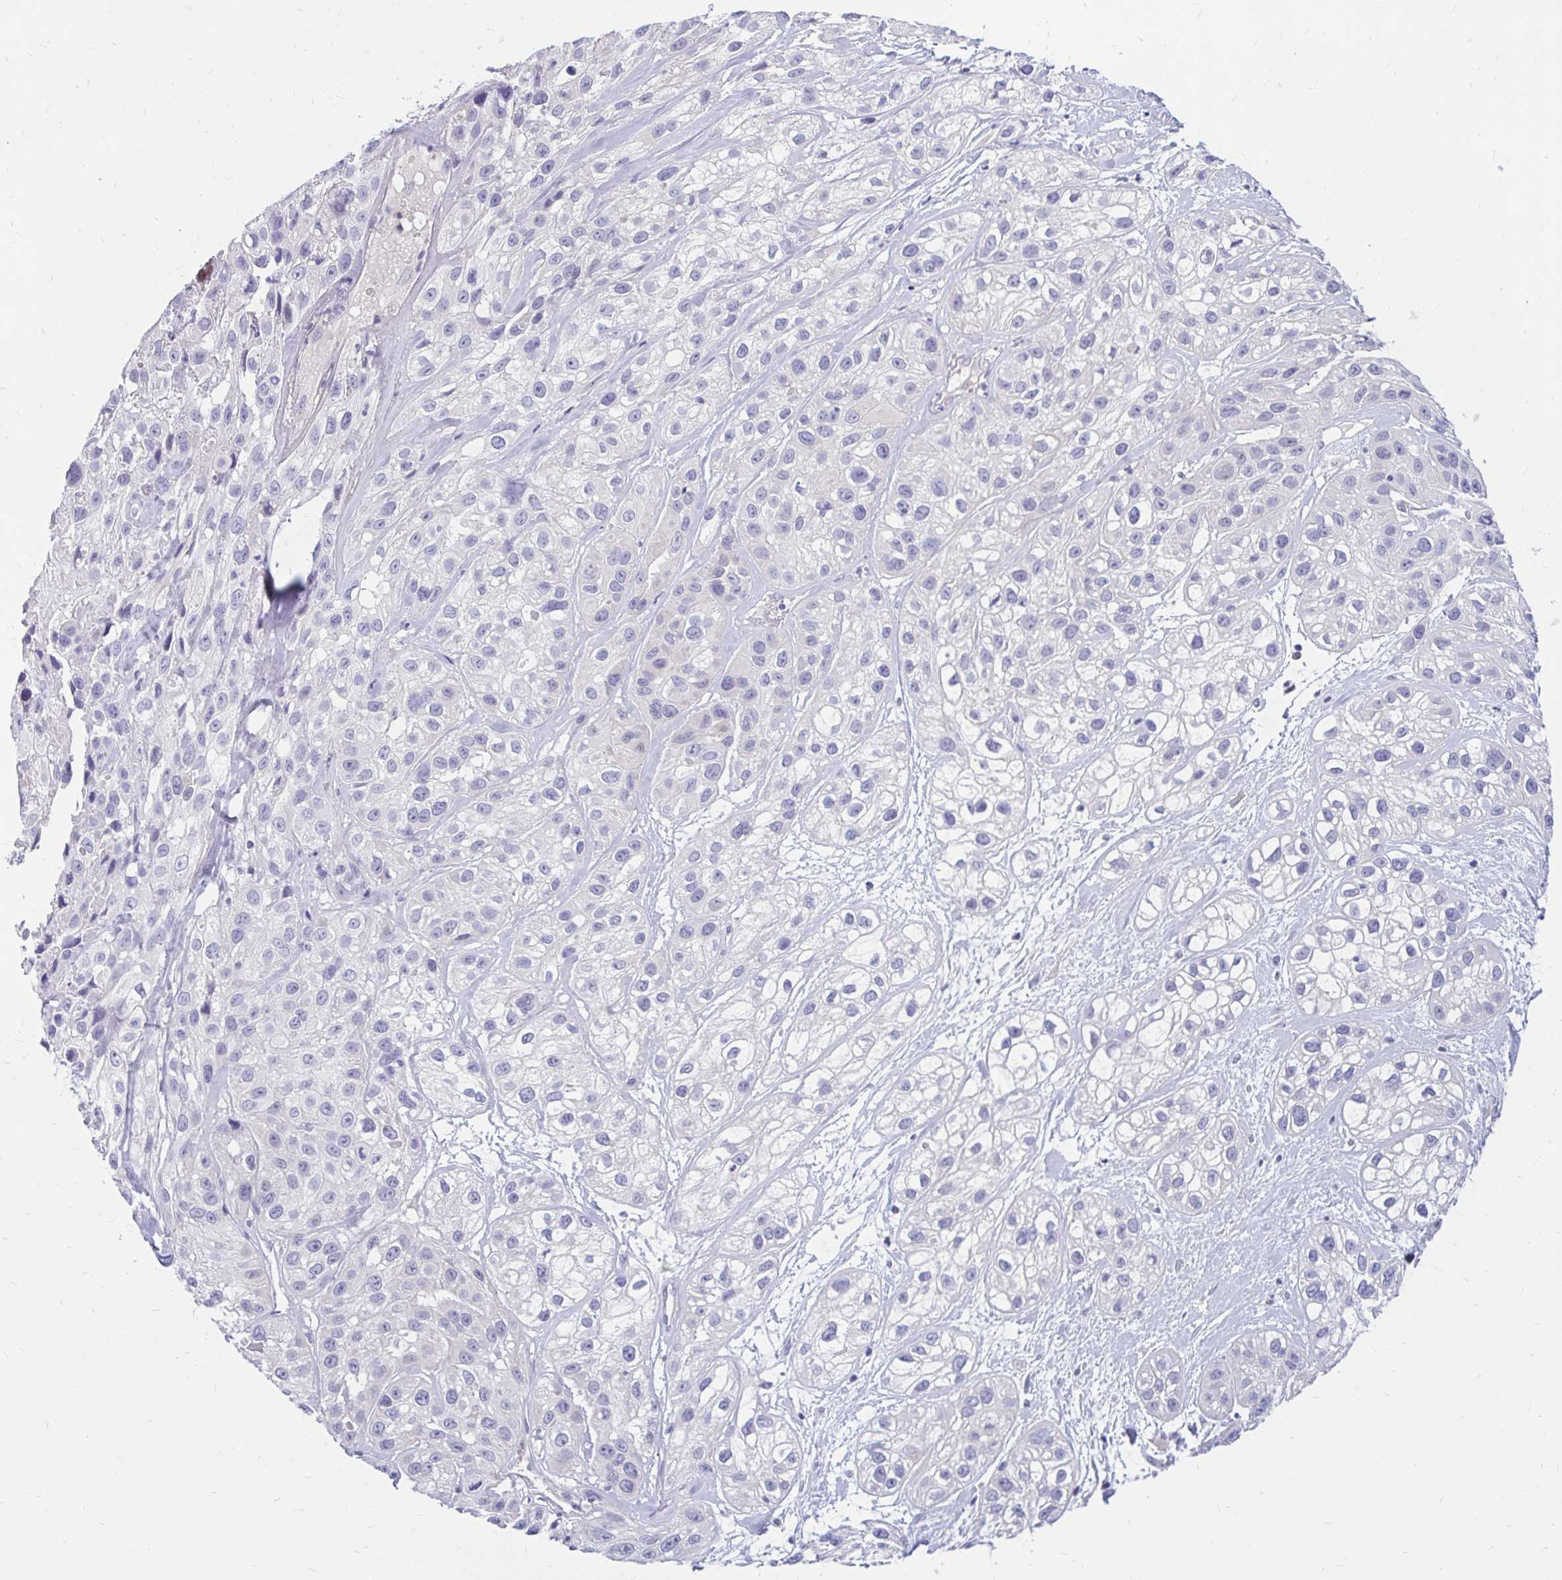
{"staining": {"intensity": "negative", "quantity": "none", "location": "none"}, "tissue": "skin cancer", "cell_type": "Tumor cells", "image_type": "cancer", "snomed": [{"axis": "morphology", "description": "Squamous cell carcinoma, NOS"}, {"axis": "topography", "description": "Skin"}], "caption": "Immunohistochemistry (IHC) micrograph of skin squamous cell carcinoma stained for a protein (brown), which demonstrates no positivity in tumor cells.", "gene": "MAP1LC3A", "patient": {"sex": "male", "age": 82}}